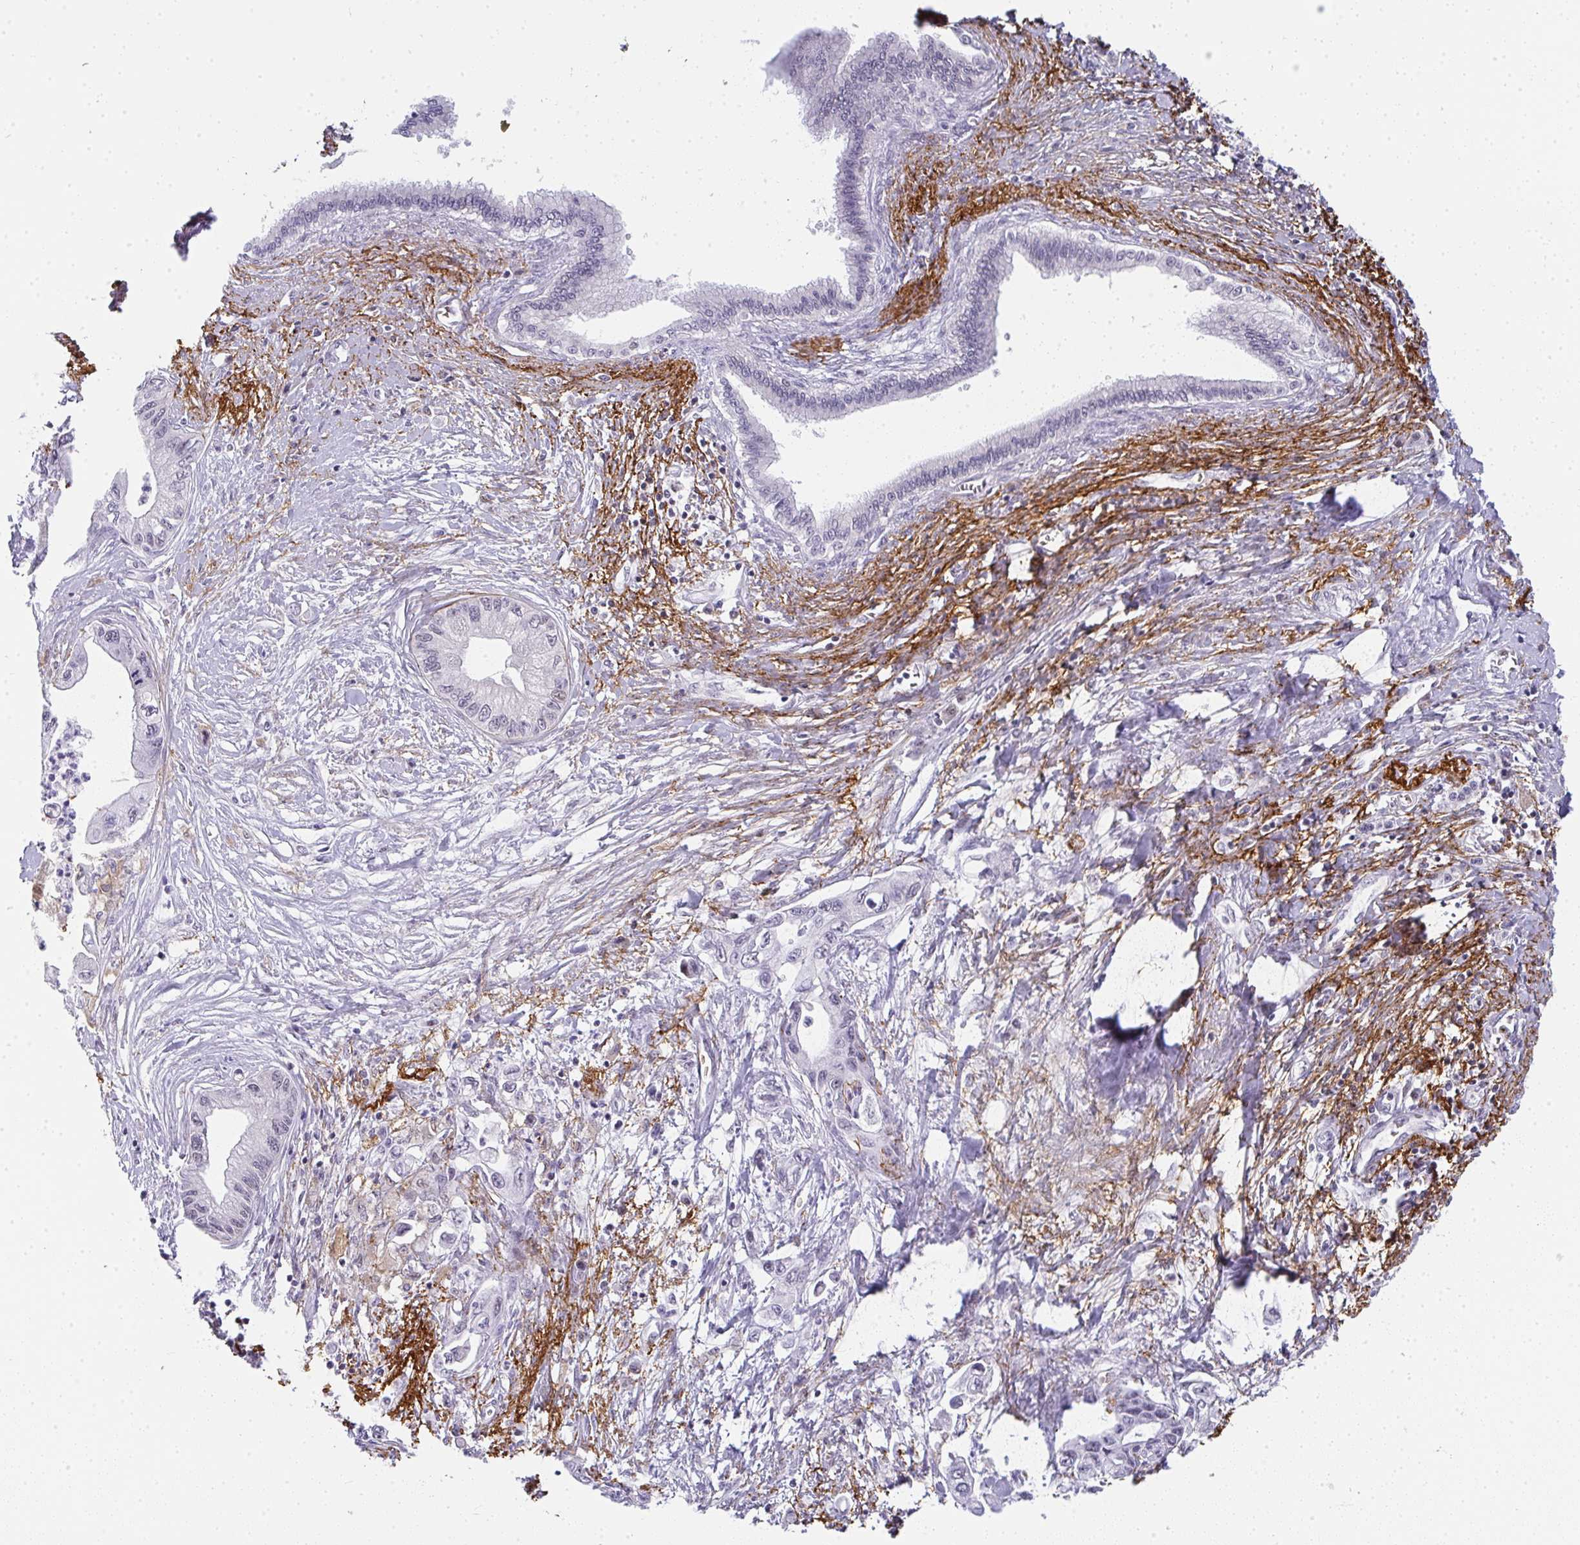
{"staining": {"intensity": "negative", "quantity": "none", "location": "none"}, "tissue": "pancreatic cancer", "cell_type": "Tumor cells", "image_type": "cancer", "snomed": [{"axis": "morphology", "description": "Adenocarcinoma, NOS"}, {"axis": "topography", "description": "Pancreas"}], "caption": "A high-resolution photomicrograph shows immunohistochemistry (IHC) staining of pancreatic cancer (adenocarcinoma), which exhibits no significant positivity in tumor cells. Brightfield microscopy of immunohistochemistry stained with DAB (brown) and hematoxylin (blue), captured at high magnification.", "gene": "TNMD", "patient": {"sex": "male", "age": 61}}